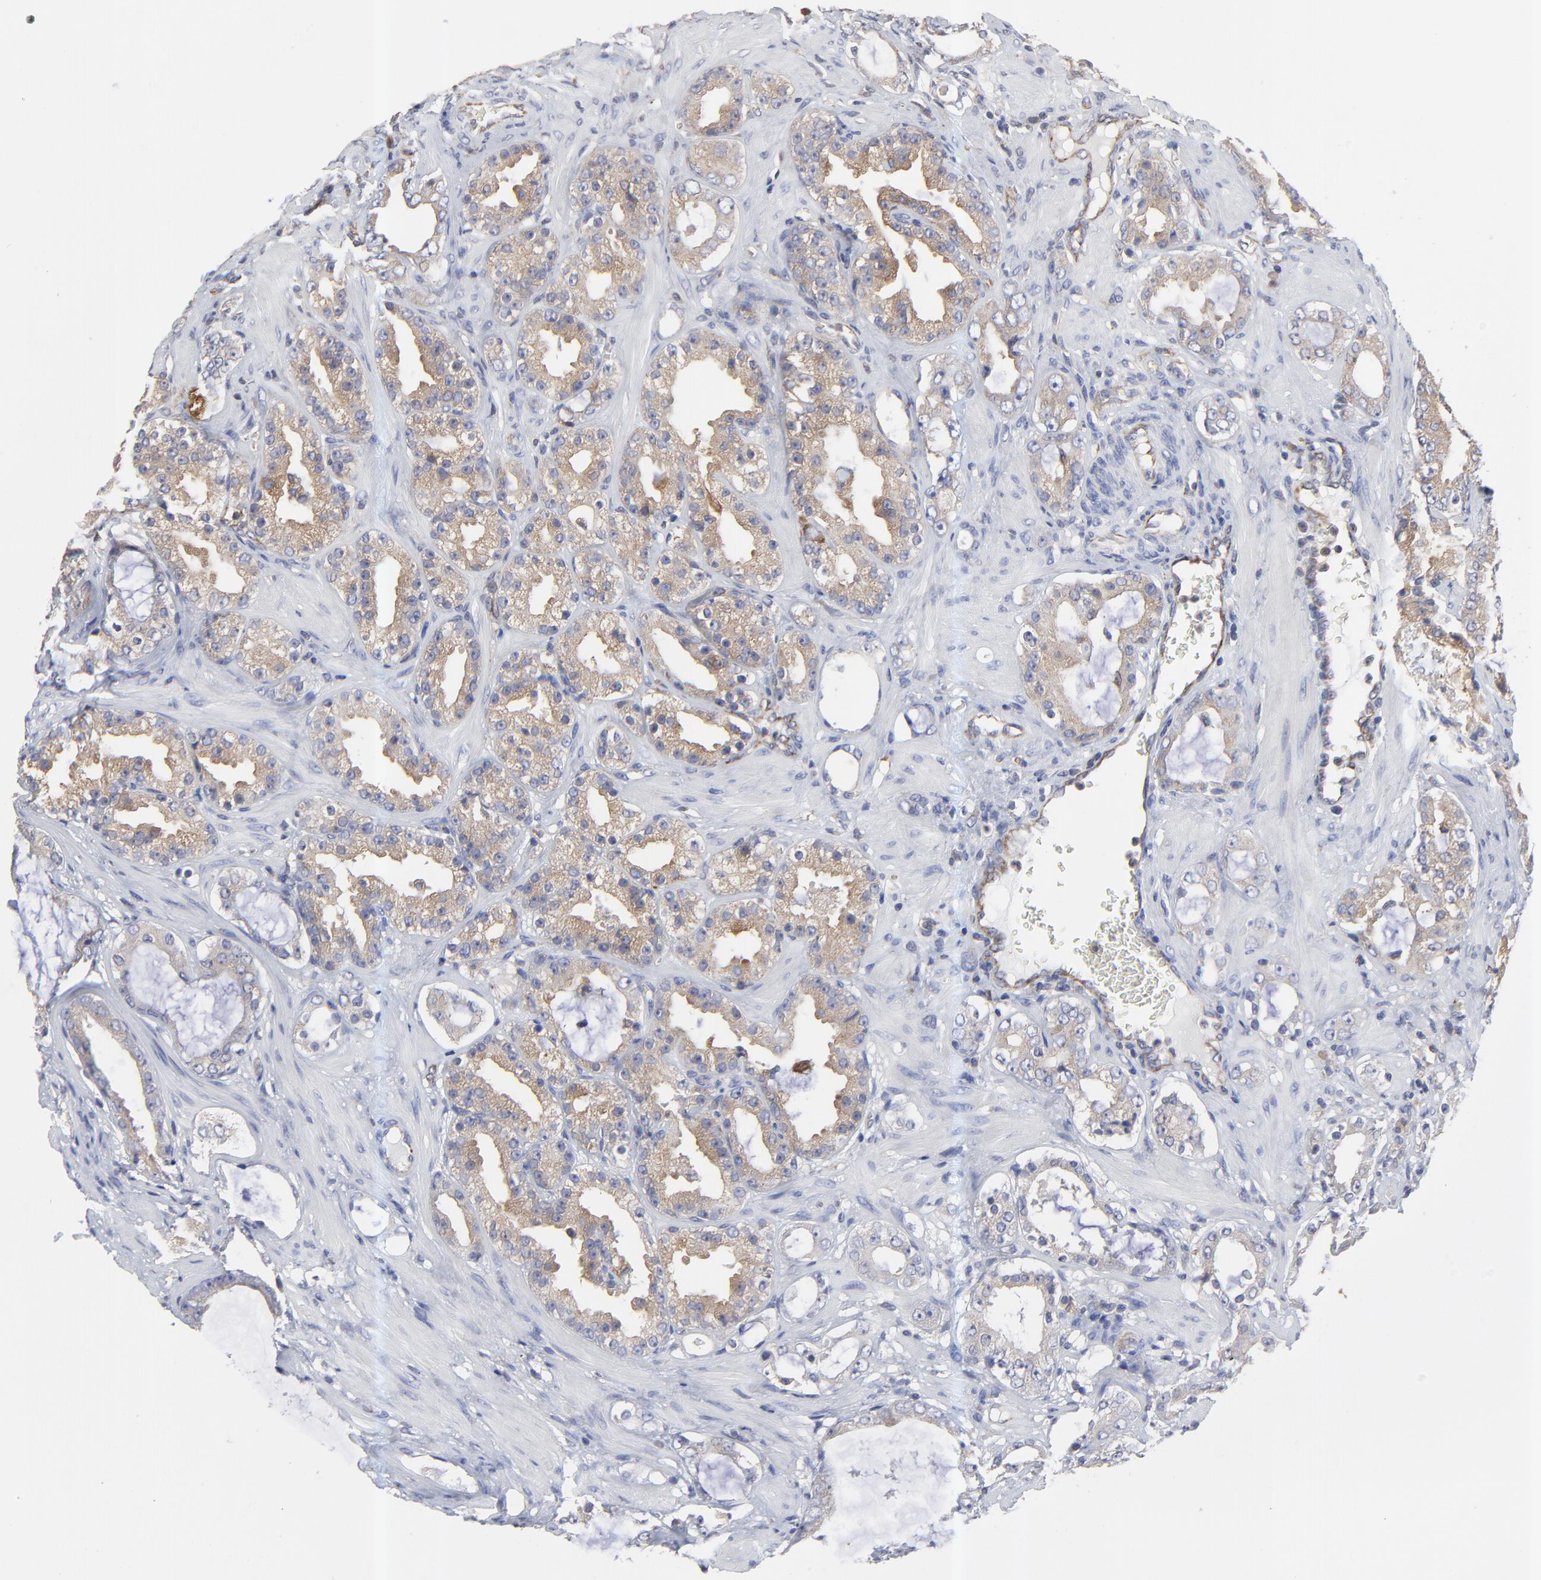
{"staining": {"intensity": "moderate", "quantity": ">75%", "location": "cytoplasmic/membranous"}, "tissue": "prostate cancer", "cell_type": "Tumor cells", "image_type": "cancer", "snomed": [{"axis": "morphology", "description": "Adenocarcinoma, Medium grade"}, {"axis": "topography", "description": "Prostate"}], "caption": "Brown immunohistochemical staining in human prostate cancer reveals moderate cytoplasmic/membranous positivity in approximately >75% of tumor cells. (DAB = brown stain, brightfield microscopy at high magnification).", "gene": "RAB9A", "patient": {"sex": "male", "age": 73}}